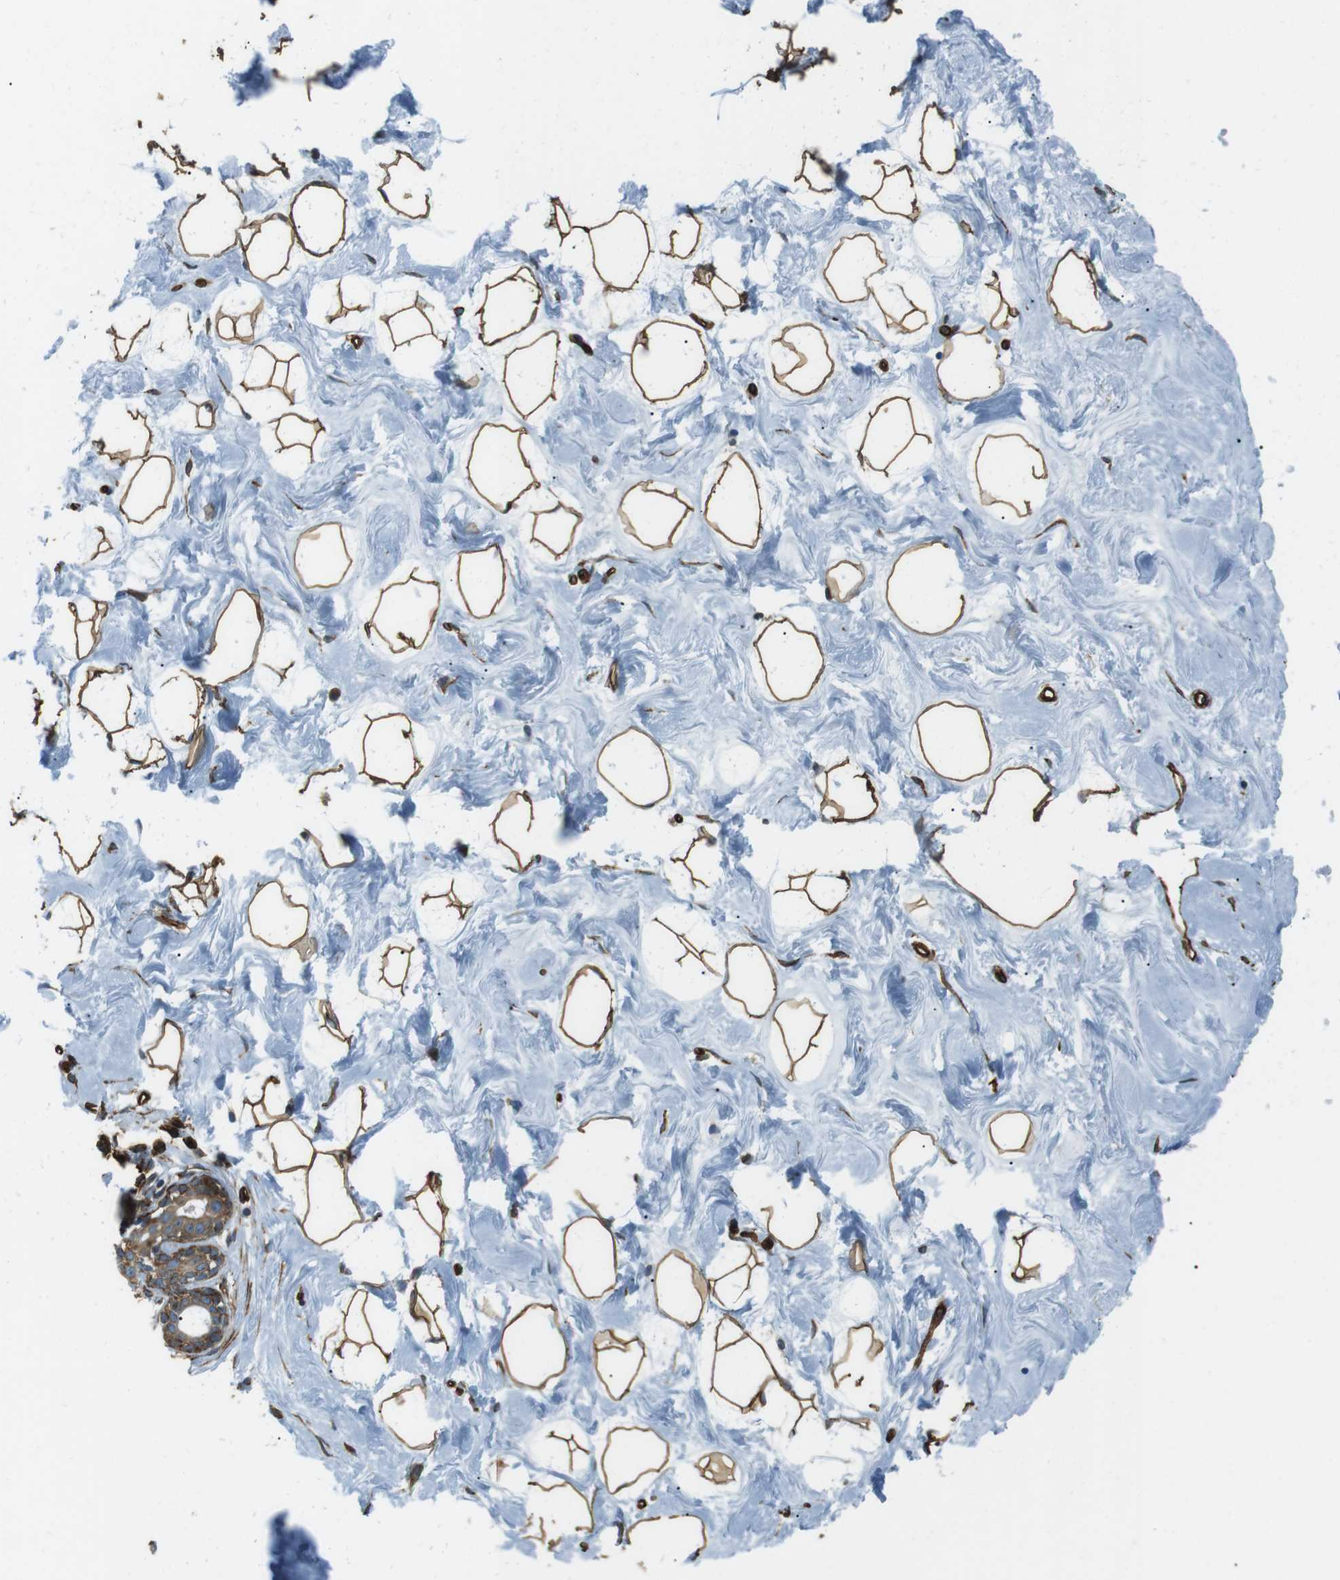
{"staining": {"intensity": "strong", "quantity": ">75%", "location": "cytoplasmic/membranous"}, "tissue": "breast", "cell_type": "Adipocytes", "image_type": "normal", "snomed": [{"axis": "morphology", "description": "Normal tissue, NOS"}, {"axis": "topography", "description": "Breast"}], "caption": "Breast stained for a protein (brown) demonstrates strong cytoplasmic/membranous positive staining in approximately >75% of adipocytes.", "gene": "ODR4", "patient": {"sex": "female", "age": 23}}